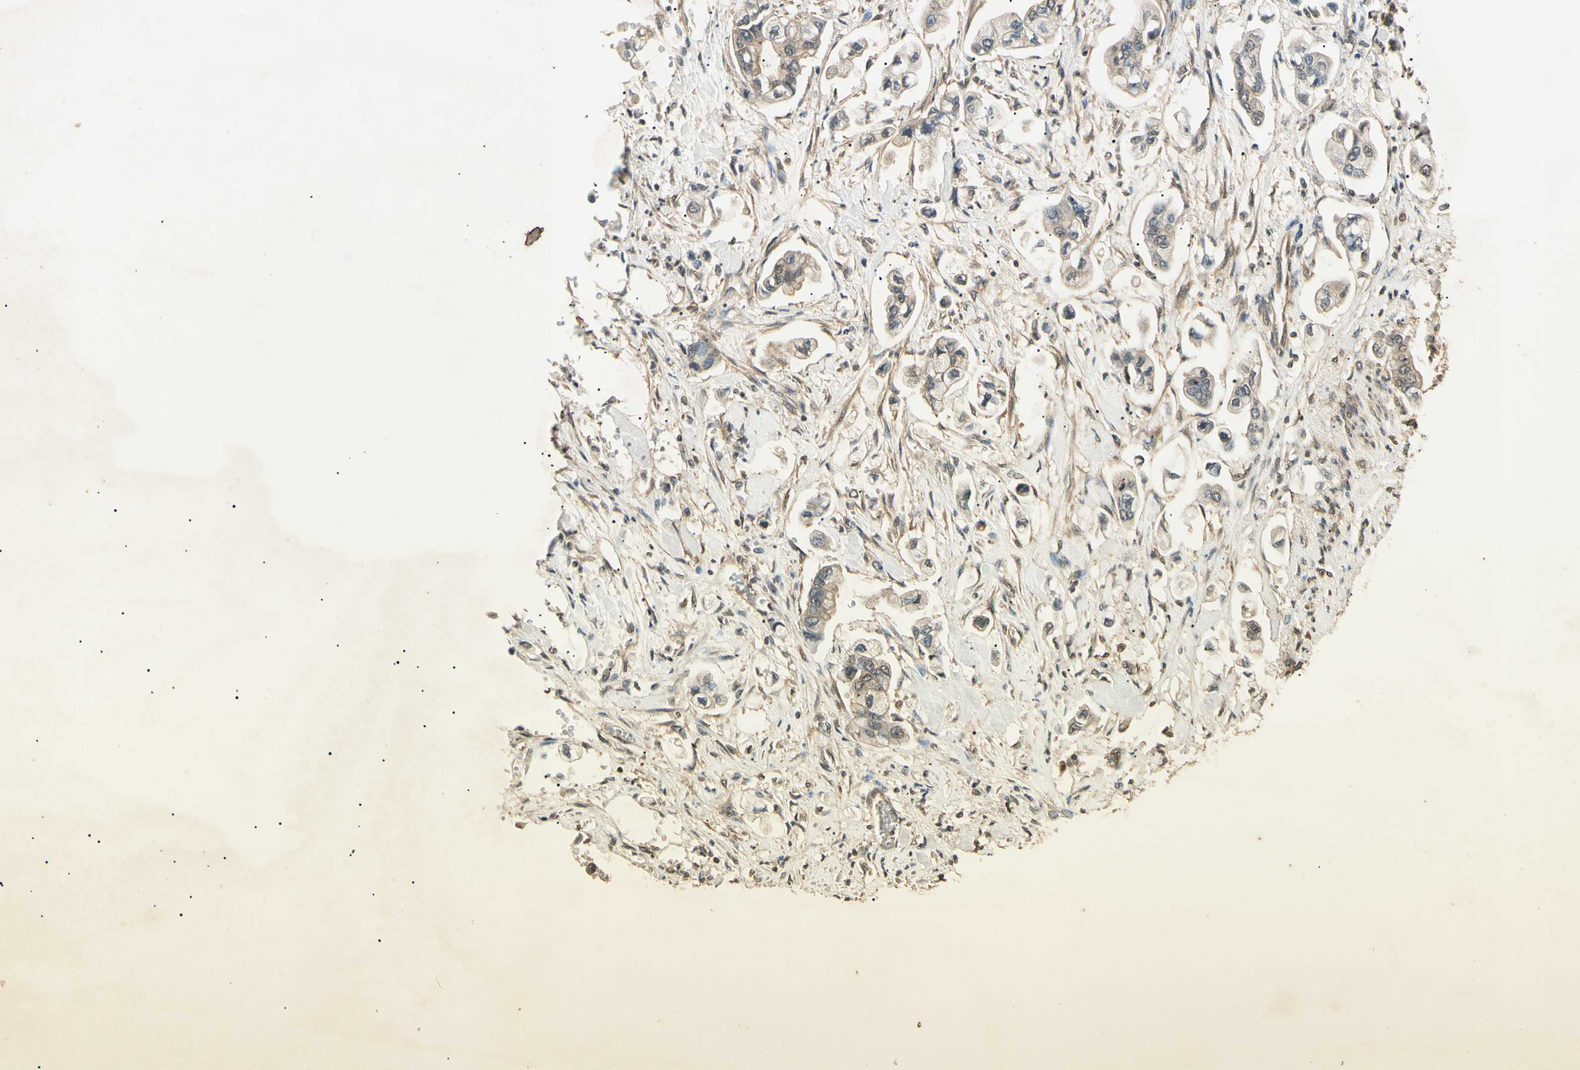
{"staining": {"intensity": "weak", "quantity": "<25%", "location": "cytoplasmic/membranous"}, "tissue": "stomach cancer", "cell_type": "Tumor cells", "image_type": "cancer", "snomed": [{"axis": "morphology", "description": "Adenocarcinoma, NOS"}, {"axis": "topography", "description": "Stomach"}], "caption": "This photomicrograph is of stomach cancer (adenocarcinoma) stained with IHC to label a protein in brown with the nuclei are counter-stained blue. There is no positivity in tumor cells.", "gene": "EPN1", "patient": {"sex": "male", "age": 62}}